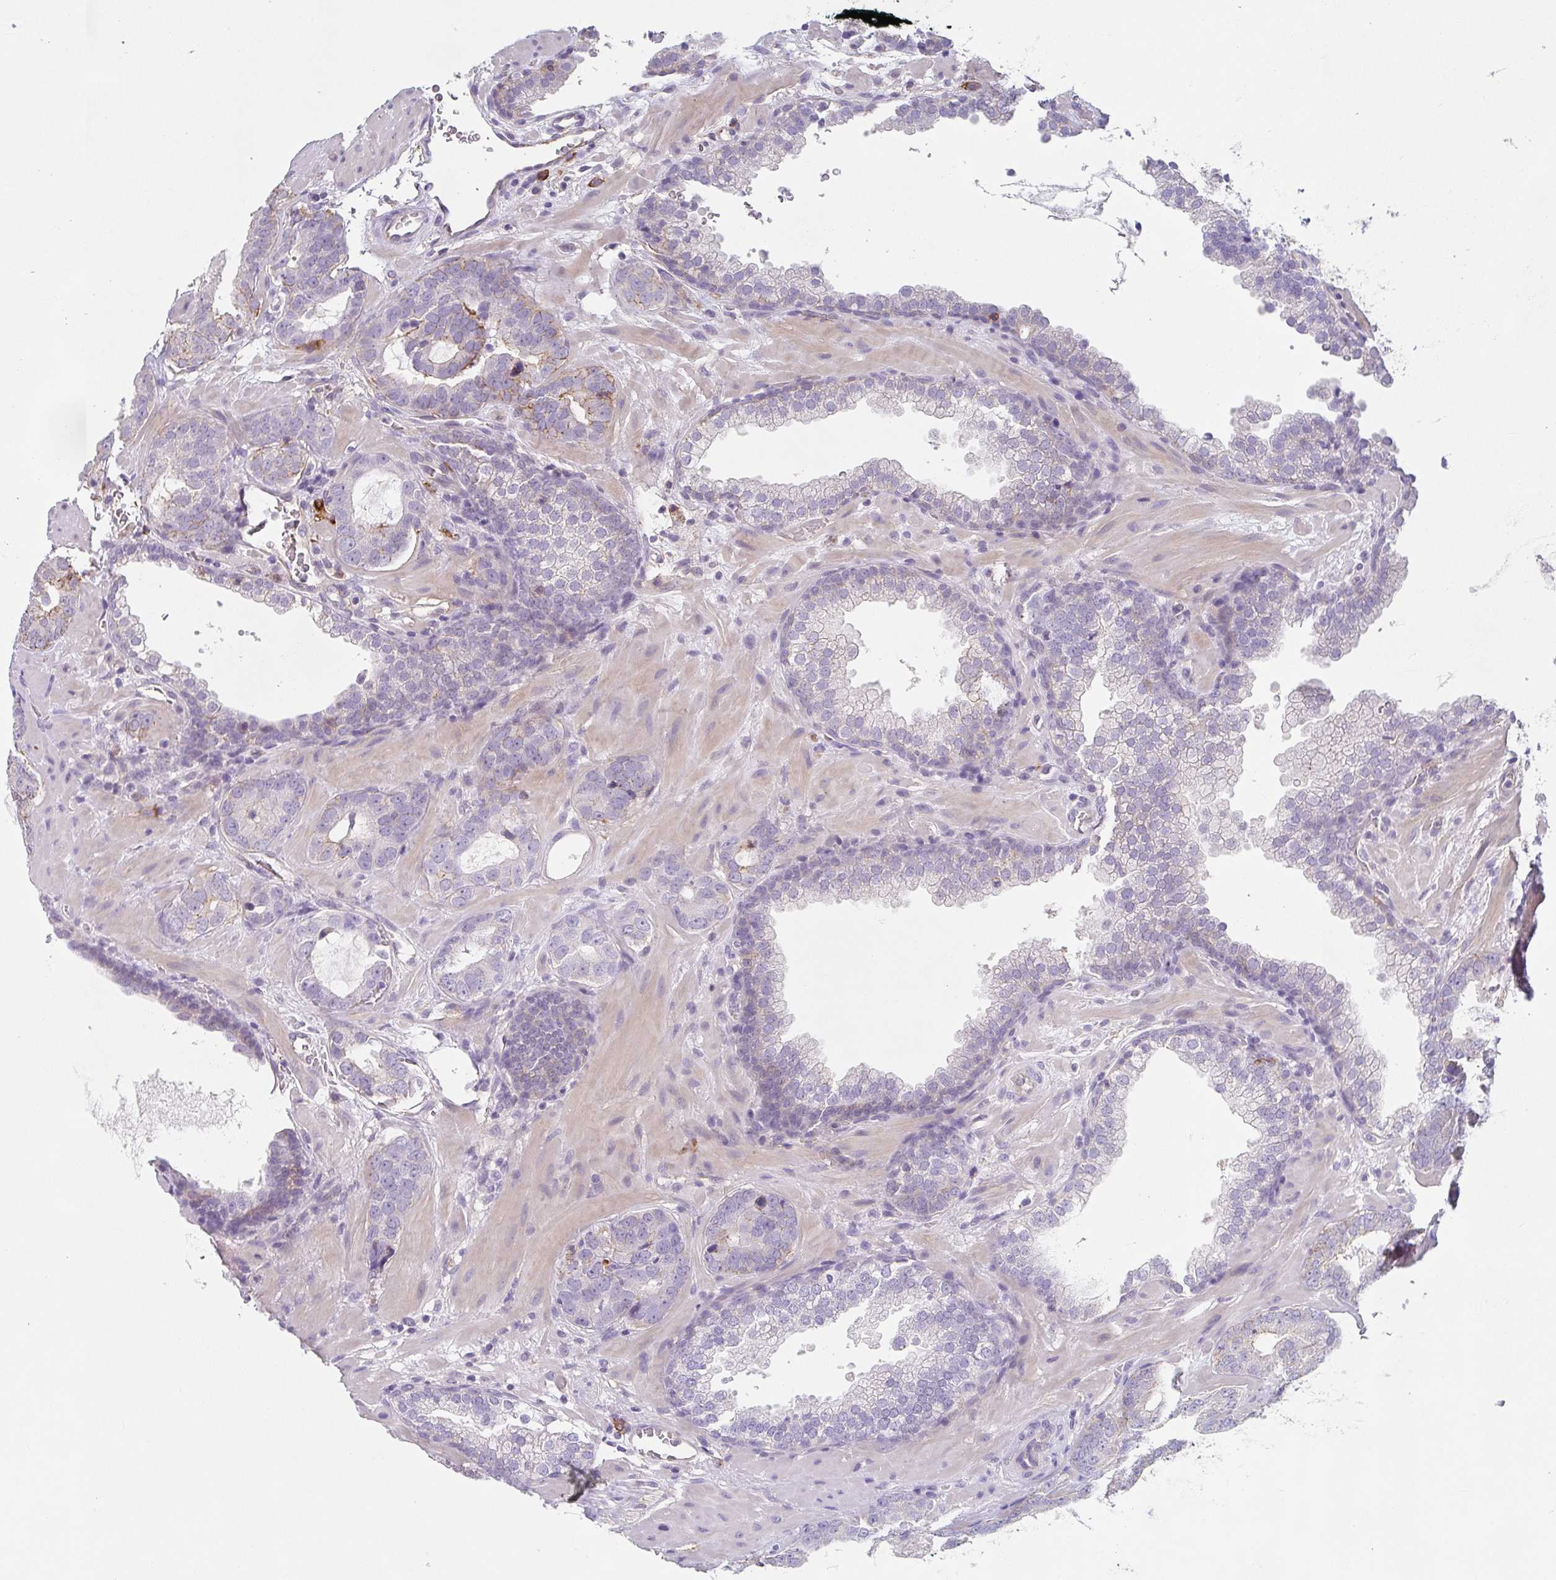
{"staining": {"intensity": "negative", "quantity": "none", "location": "none"}, "tissue": "prostate cancer", "cell_type": "Tumor cells", "image_type": "cancer", "snomed": [{"axis": "morphology", "description": "Adenocarcinoma, Low grade"}, {"axis": "topography", "description": "Prostate"}], "caption": "This is an IHC image of human prostate low-grade adenocarcinoma. There is no positivity in tumor cells.", "gene": "DBN1", "patient": {"sex": "male", "age": 62}}